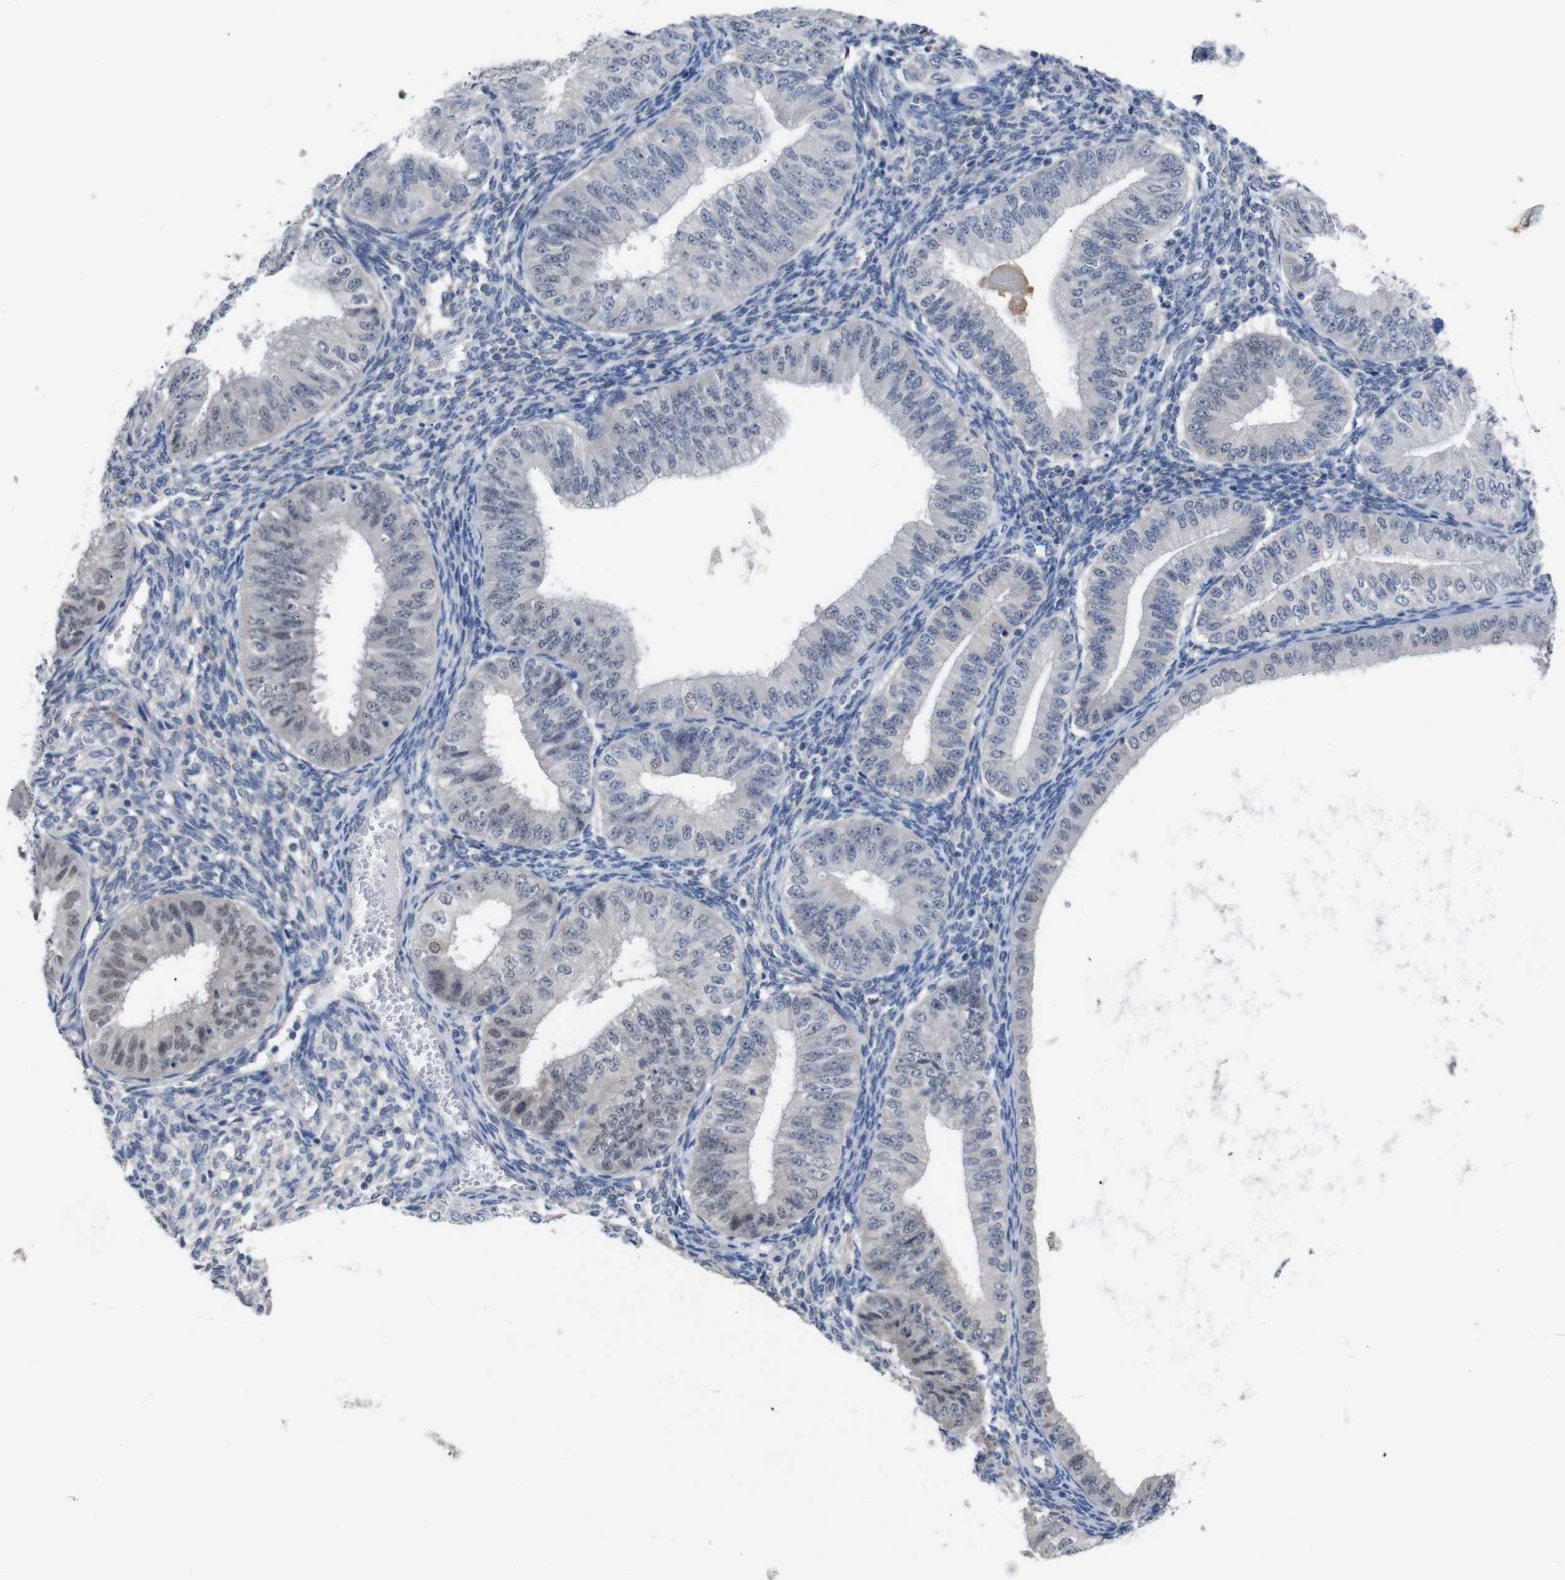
{"staining": {"intensity": "moderate", "quantity": "<25%", "location": "nuclear"}, "tissue": "endometrial cancer", "cell_type": "Tumor cells", "image_type": "cancer", "snomed": [{"axis": "morphology", "description": "Normal tissue, NOS"}, {"axis": "morphology", "description": "Adenocarcinoma, NOS"}, {"axis": "topography", "description": "Endometrium"}], "caption": "High-power microscopy captured an IHC photomicrograph of endometrial adenocarcinoma, revealing moderate nuclear expression in about <25% of tumor cells. The staining was performed using DAB (3,3'-diaminobenzidine), with brown indicating positive protein expression. Nuclei are stained blue with hematoxylin.", "gene": "HNF1A", "patient": {"sex": "female", "age": 53}}